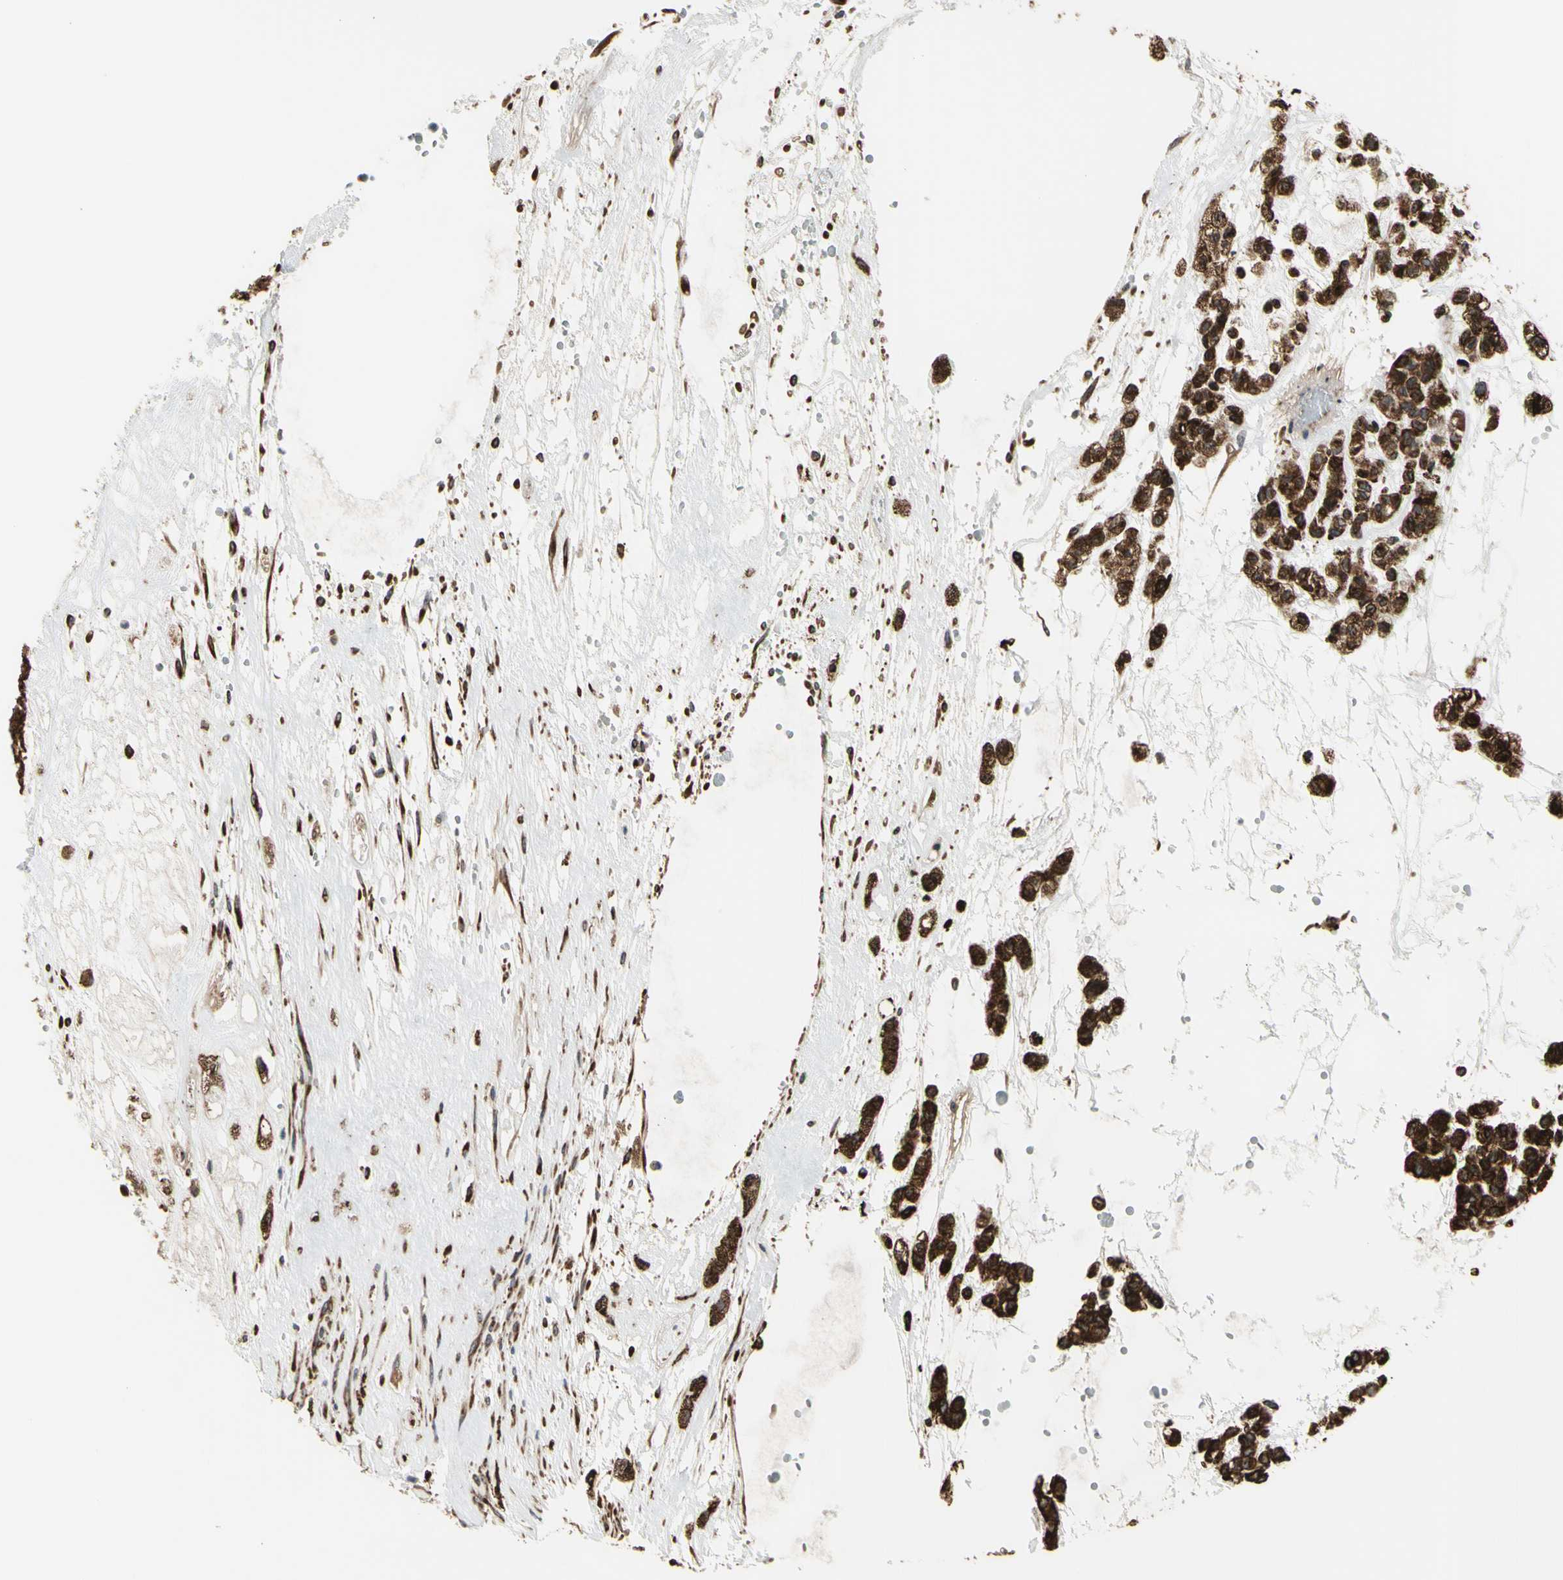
{"staining": {"intensity": "strong", "quantity": ">75%", "location": "cytoplasmic/membranous"}, "tissue": "head and neck cancer", "cell_type": "Tumor cells", "image_type": "cancer", "snomed": [{"axis": "morphology", "description": "Adenocarcinoma, NOS"}, {"axis": "morphology", "description": "Adenoma, NOS"}, {"axis": "topography", "description": "Head-Neck"}], "caption": "Protein analysis of head and neck adenocarcinoma tissue demonstrates strong cytoplasmic/membranous staining in approximately >75% of tumor cells. (DAB = brown stain, brightfield microscopy at high magnification).", "gene": "SLC39A9", "patient": {"sex": "female", "age": 55}}